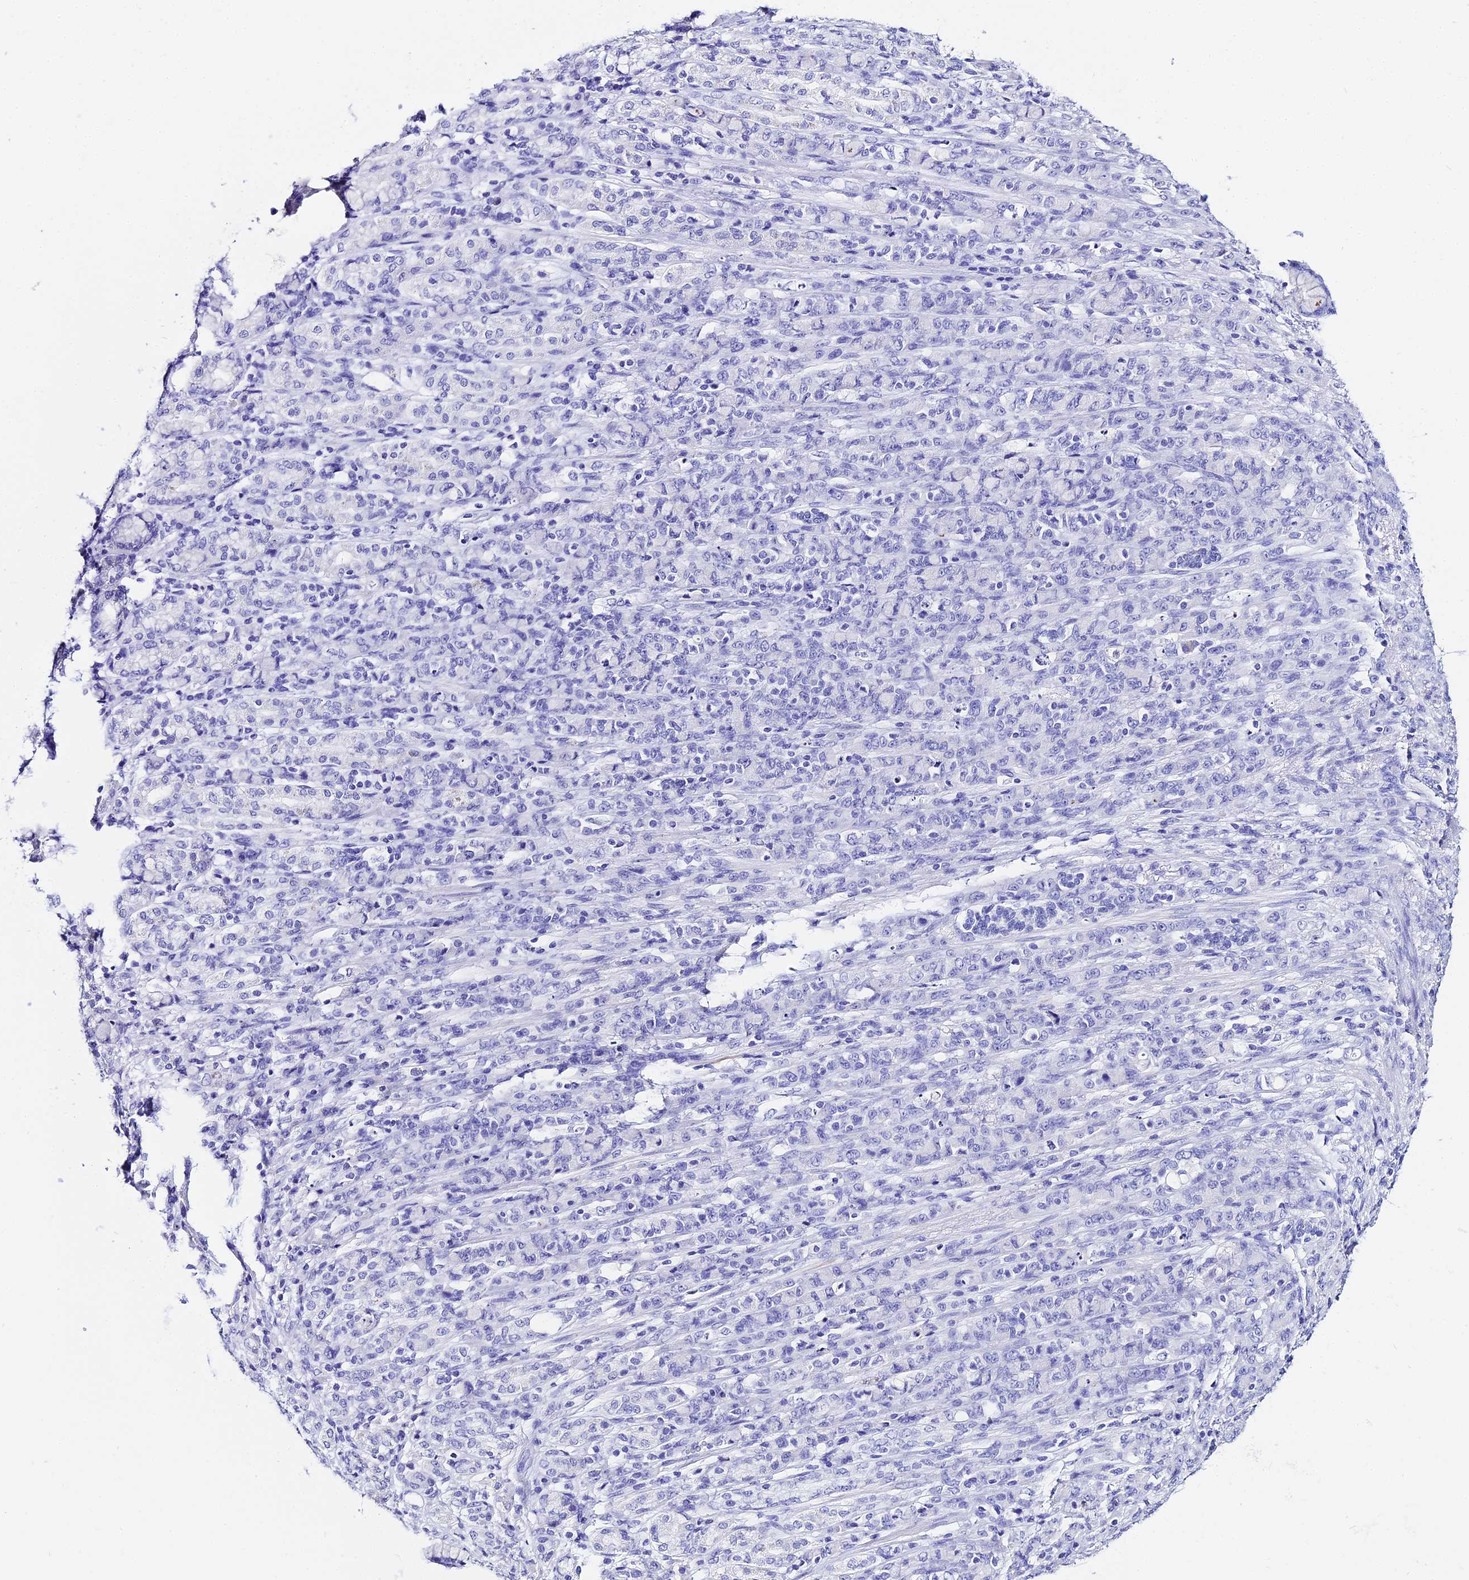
{"staining": {"intensity": "negative", "quantity": "none", "location": "none"}, "tissue": "stomach cancer", "cell_type": "Tumor cells", "image_type": "cancer", "snomed": [{"axis": "morphology", "description": "Normal tissue, NOS"}, {"axis": "morphology", "description": "Adenocarcinoma, NOS"}, {"axis": "topography", "description": "Stomach"}], "caption": "Immunohistochemical staining of stomach adenocarcinoma reveals no significant positivity in tumor cells.", "gene": "TRMT44", "patient": {"sex": "female", "age": 79}}